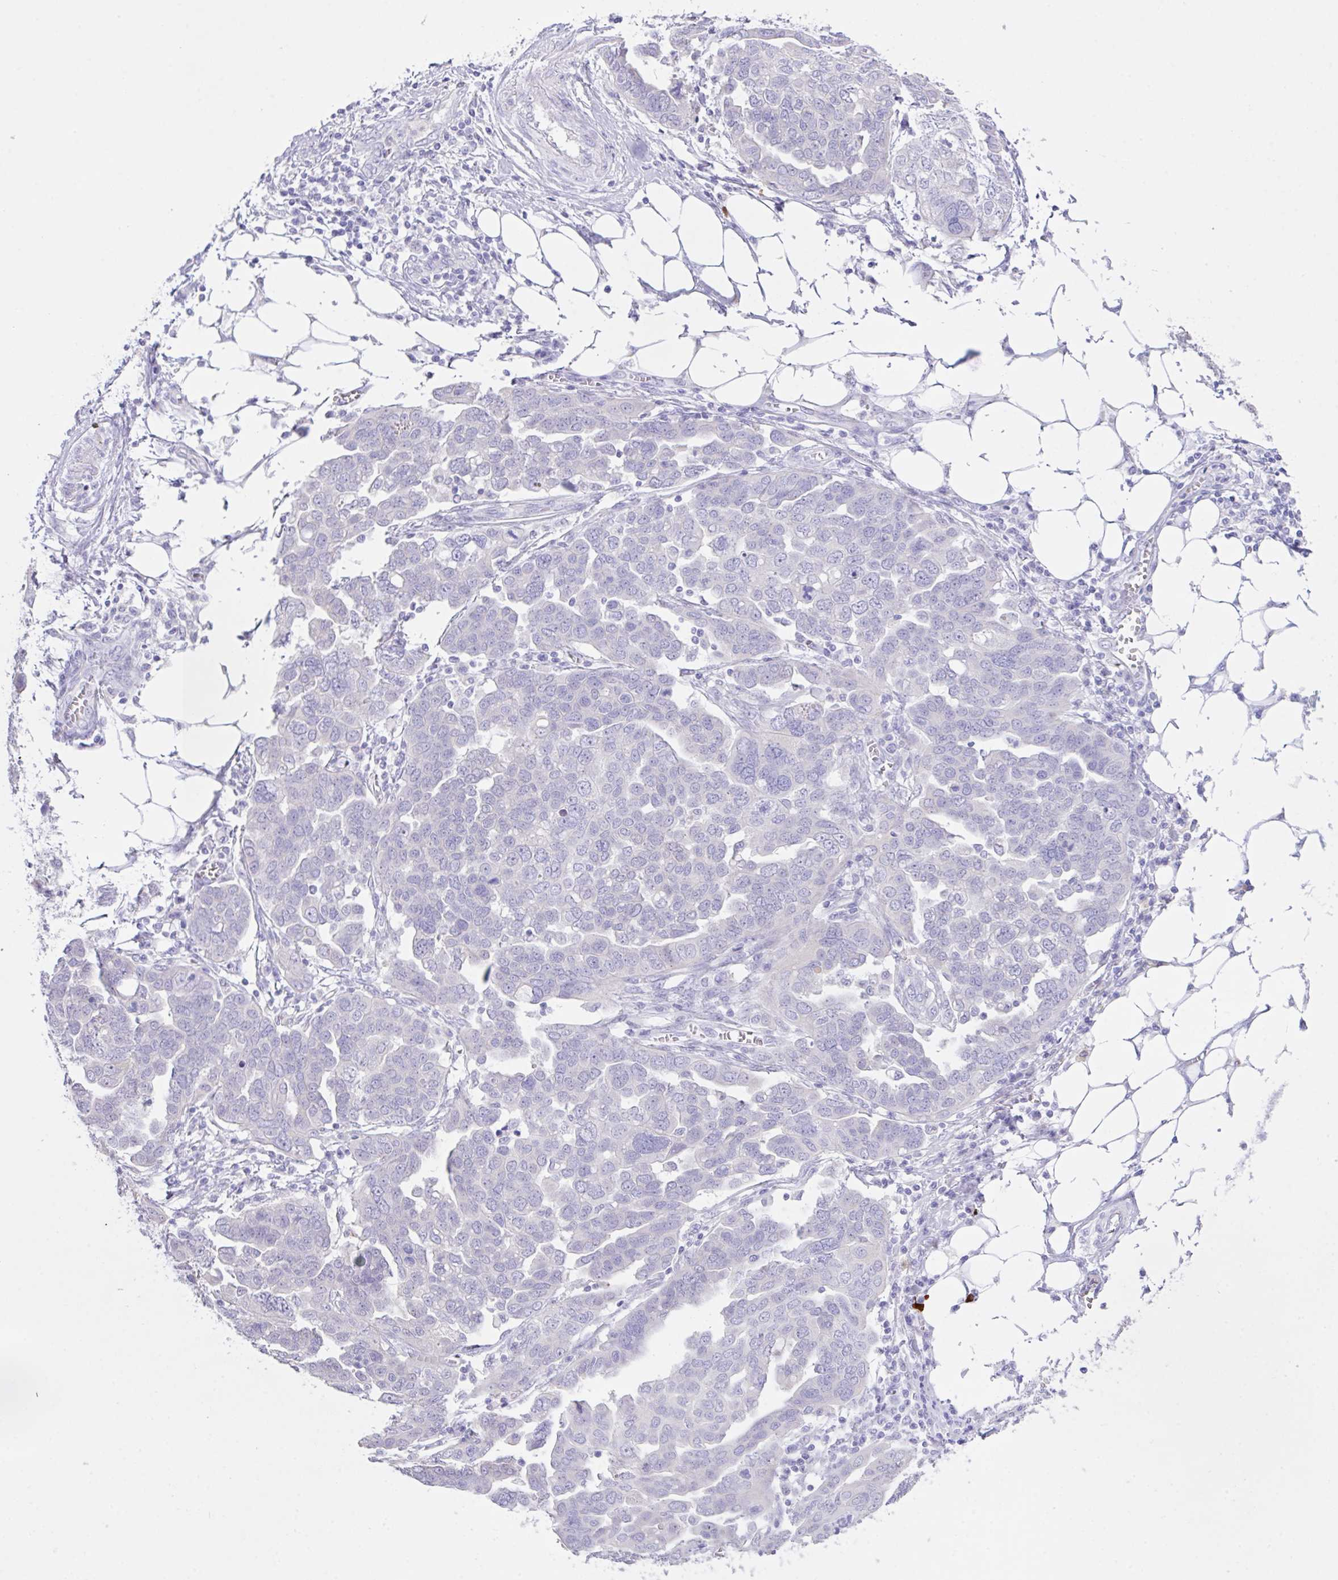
{"staining": {"intensity": "negative", "quantity": "none", "location": "none"}, "tissue": "ovarian cancer", "cell_type": "Tumor cells", "image_type": "cancer", "snomed": [{"axis": "morphology", "description": "Cystadenocarcinoma, serous, NOS"}, {"axis": "topography", "description": "Ovary"}], "caption": "Tumor cells show no significant protein staining in ovarian cancer. (Immunohistochemistry (ihc), brightfield microscopy, high magnification).", "gene": "CST11", "patient": {"sex": "female", "age": 59}}